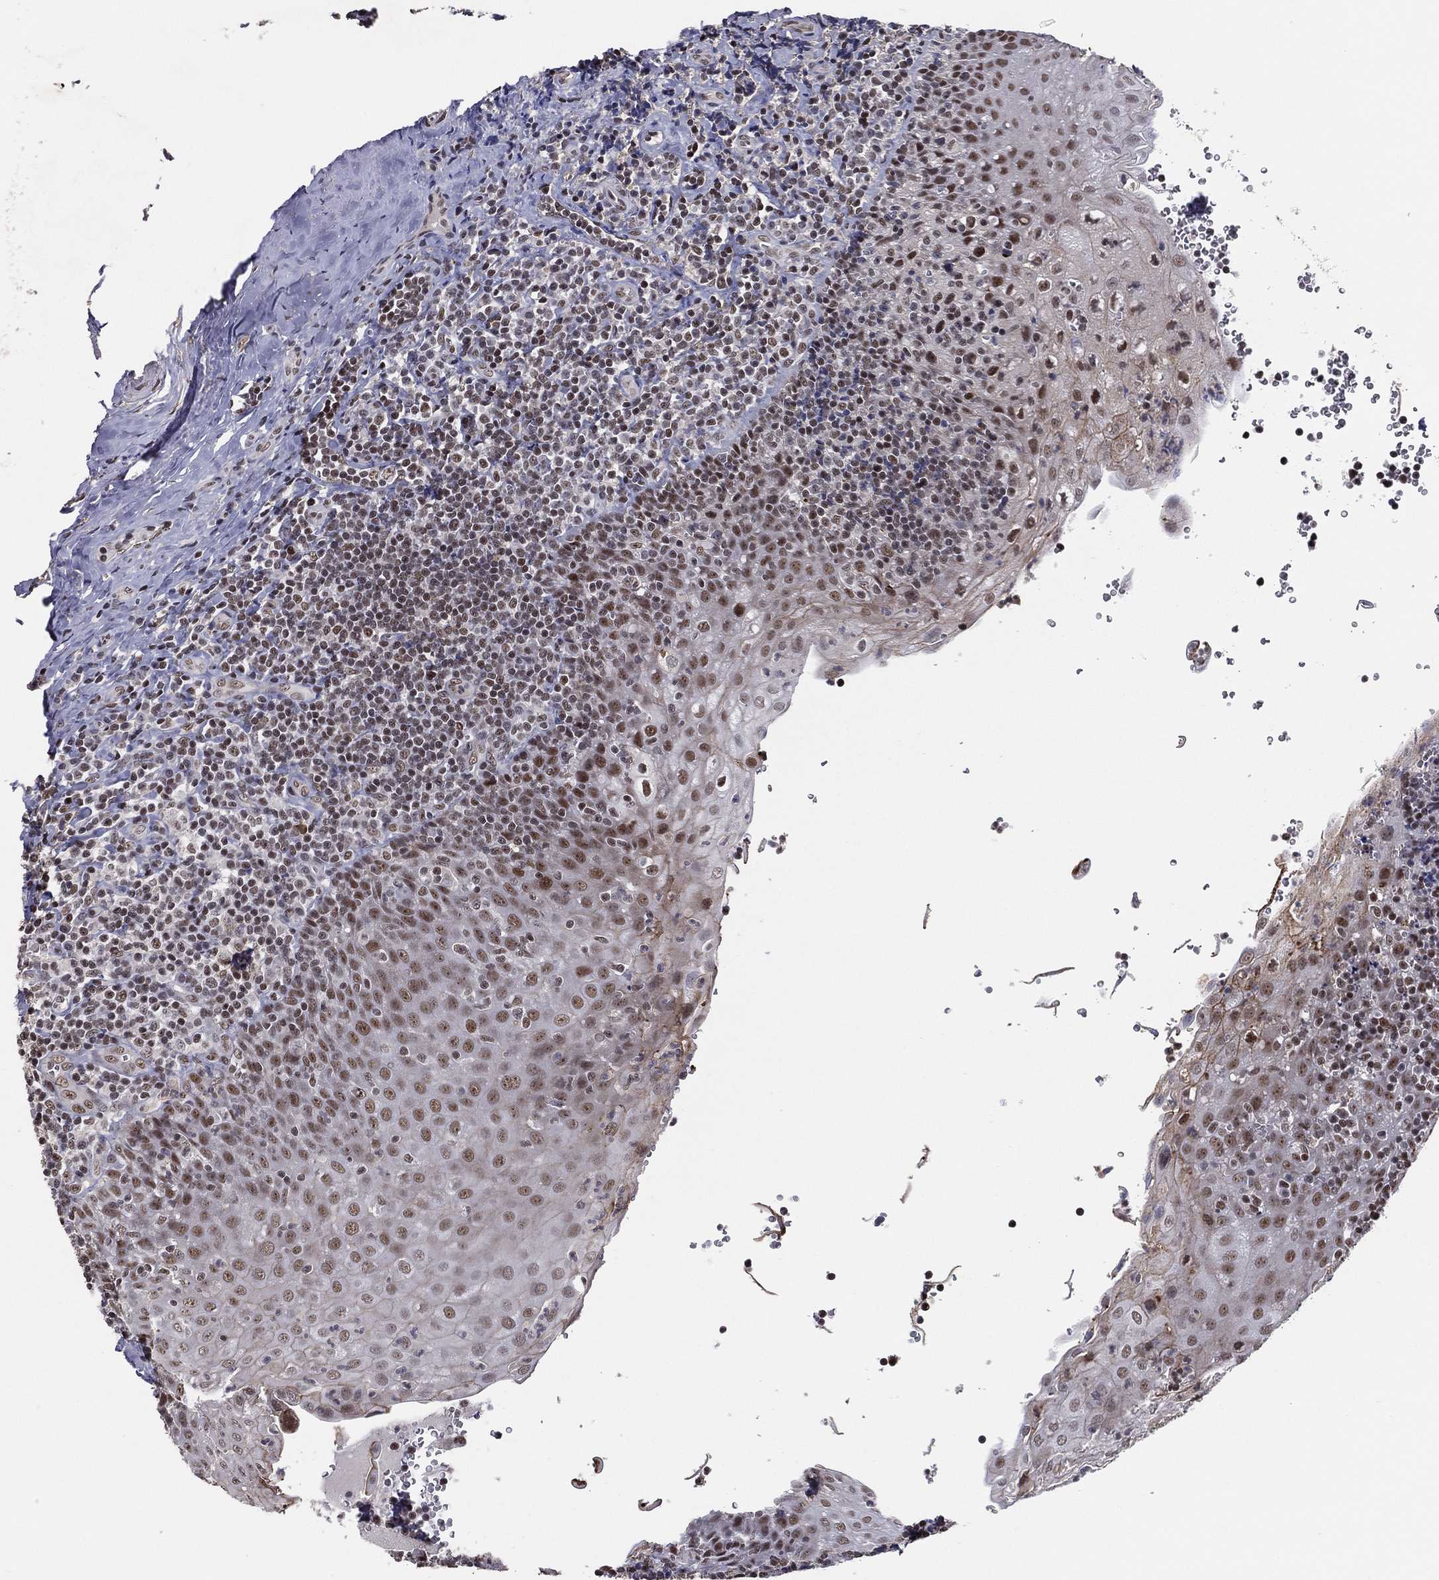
{"staining": {"intensity": "moderate", "quantity": "25%-75%", "location": "nuclear"}, "tissue": "tonsil", "cell_type": "Germinal center cells", "image_type": "normal", "snomed": [{"axis": "morphology", "description": "Normal tissue, NOS"}, {"axis": "morphology", "description": "Inflammation, NOS"}, {"axis": "topography", "description": "Tonsil"}], "caption": "Immunohistochemistry histopathology image of benign tonsil: human tonsil stained using immunohistochemistry demonstrates medium levels of moderate protein expression localized specifically in the nuclear of germinal center cells, appearing as a nuclear brown color.", "gene": "GPALPP1", "patient": {"sex": "female", "age": 31}}